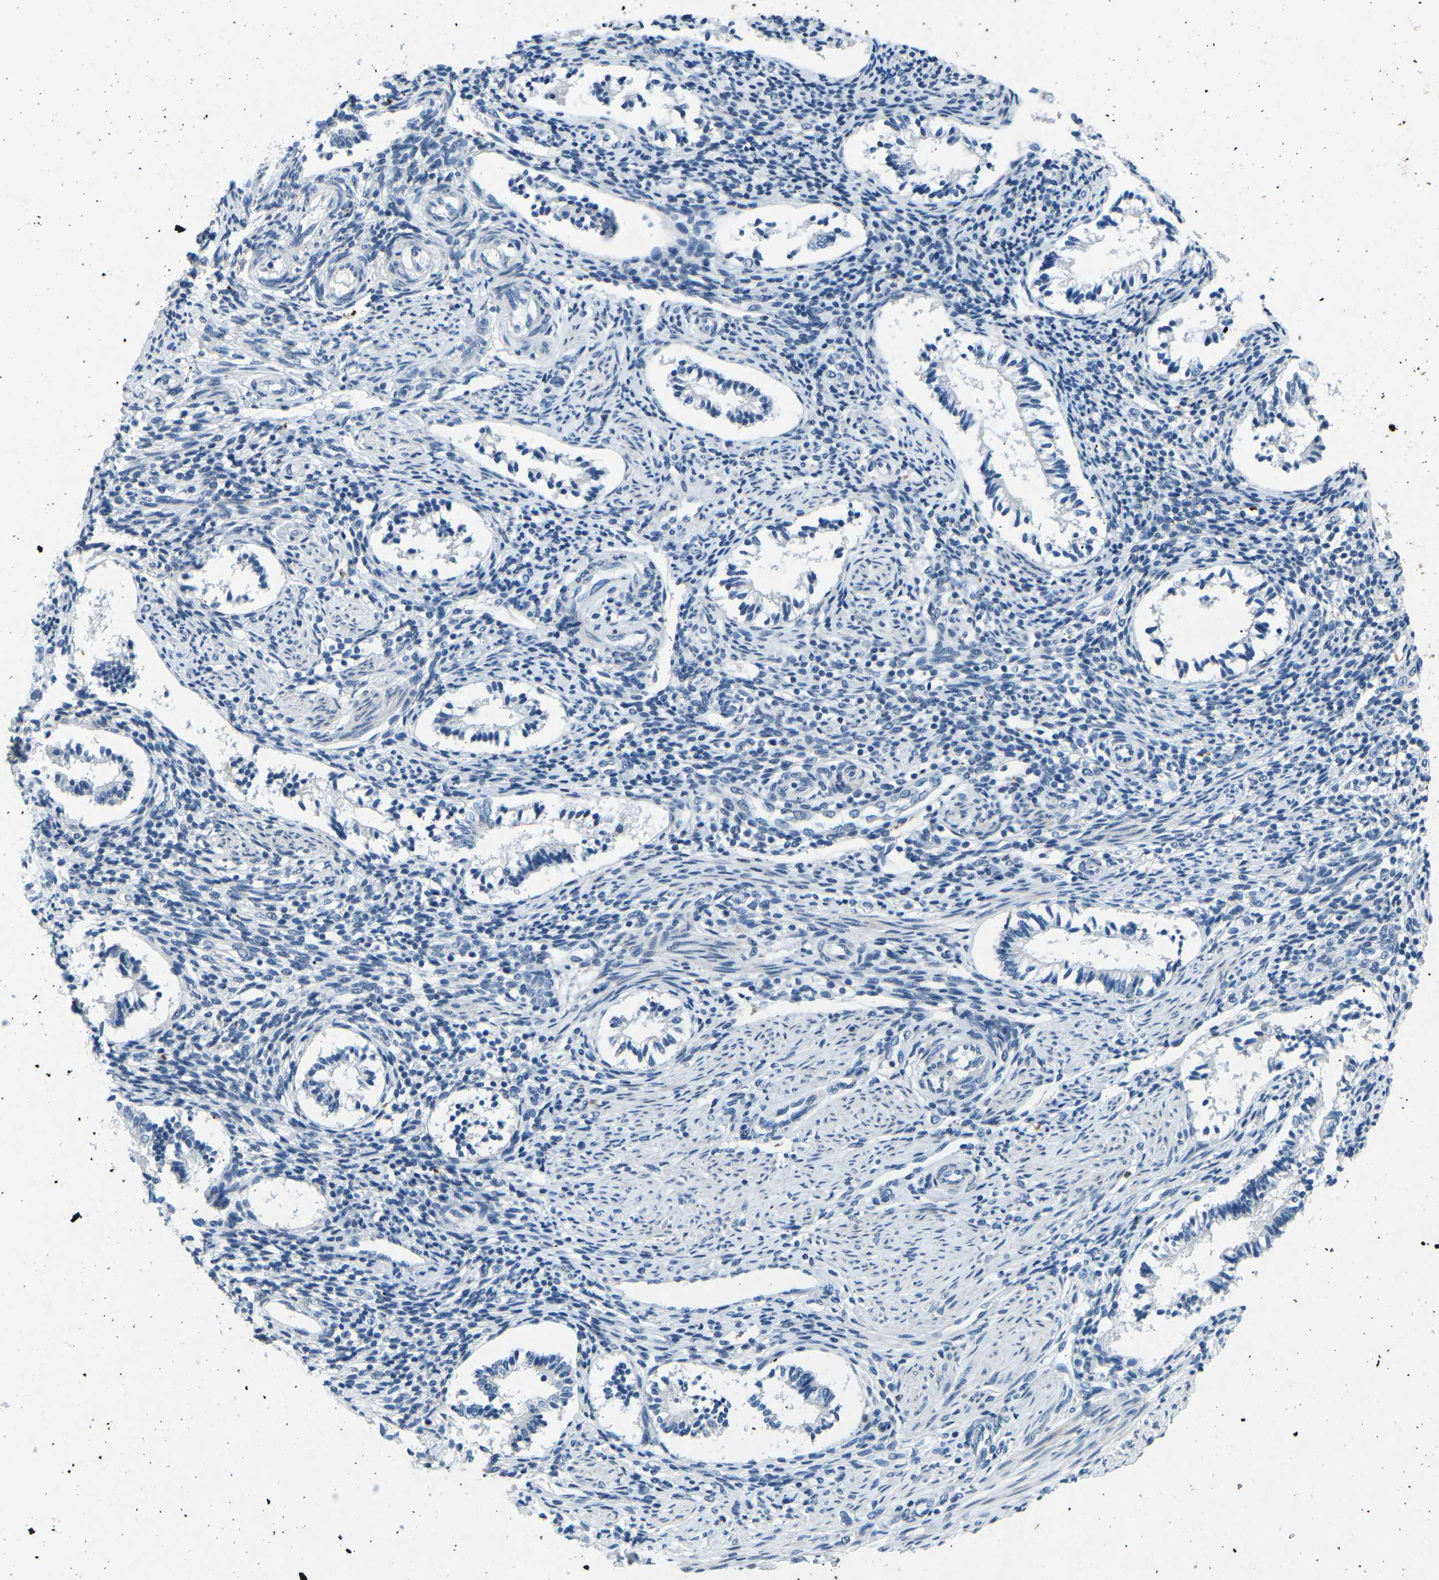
{"staining": {"intensity": "negative", "quantity": "none", "location": "none"}, "tissue": "endometrium", "cell_type": "Cells in endometrial stroma", "image_type": "normal", "snomed": [{"axis": "morphology", "description": "Normal tissue, NOS"}, {"axis": "topography", "description": "Endometrium"}], "caption": "This is an immunohistochemistry (IHC) histopathology image of normal human endometrium. There is no positivity in cells in endometrial stroma.", "gene": "A1BG", "patient": {"sex": "female", "age": 42}}